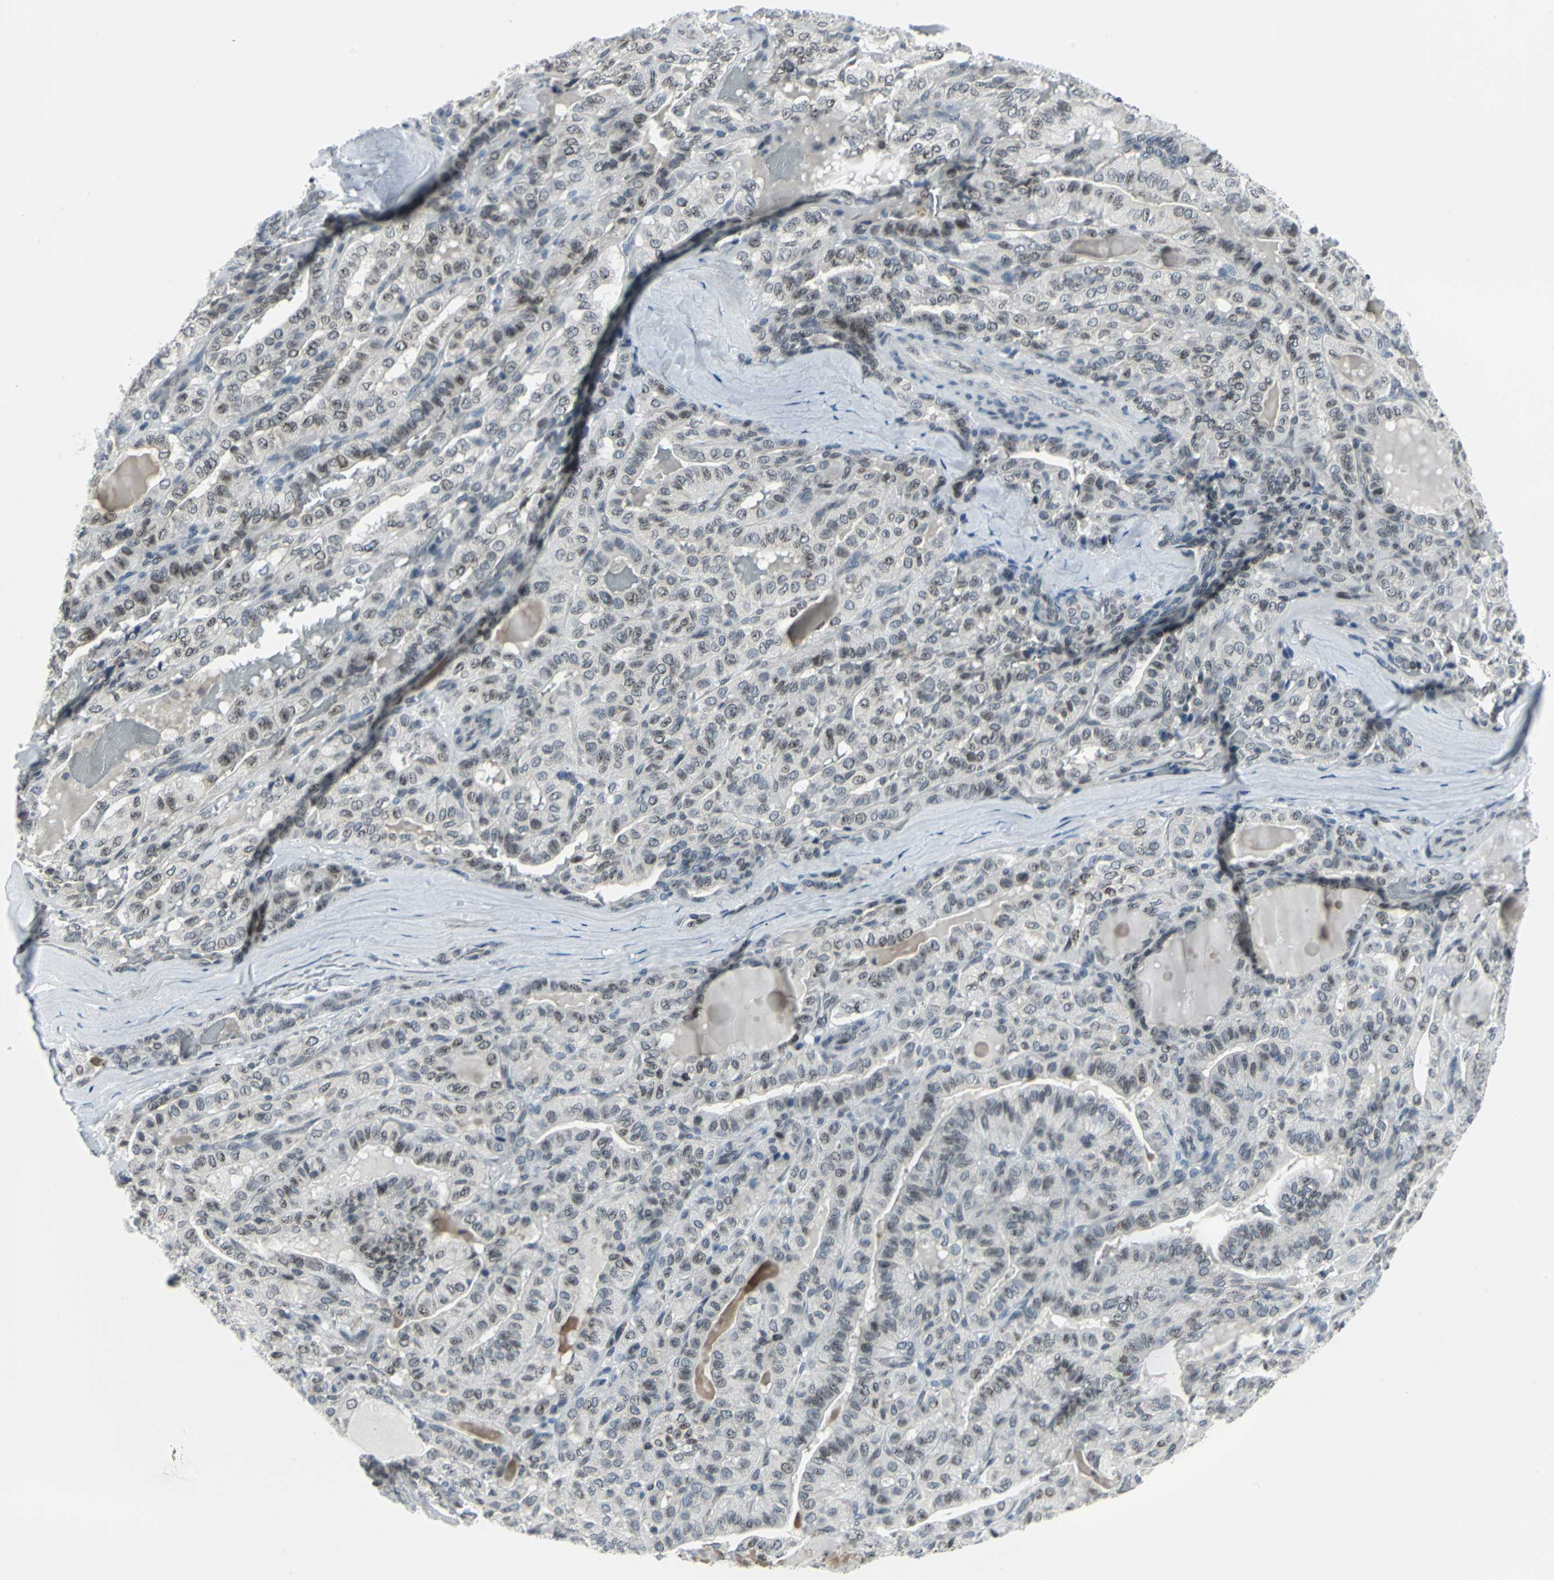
{"staining": {"intensity": "weak", "quantity": "25%-75%", "location": "nuclear"}, "tissue": "thyroid cancer", "cell_type": "Tumor cells", "image_type": "cancer", "snomed": [{"axis": "morphology", "description": "Papillary adenocarcinoma, NOS"}, {"axis": "topography", "description": "Thyroid gland"}], "caption": "Immunohistochemical staining of human thyroid cancer shows low levels of weak nuclear protein staining in about 25%-75% of tumor cells. (DAB = brown stain, brightfield microscopy at high magnification).", "gene": "SNUPN", "patient": {"sex": "male", "age": 77}}